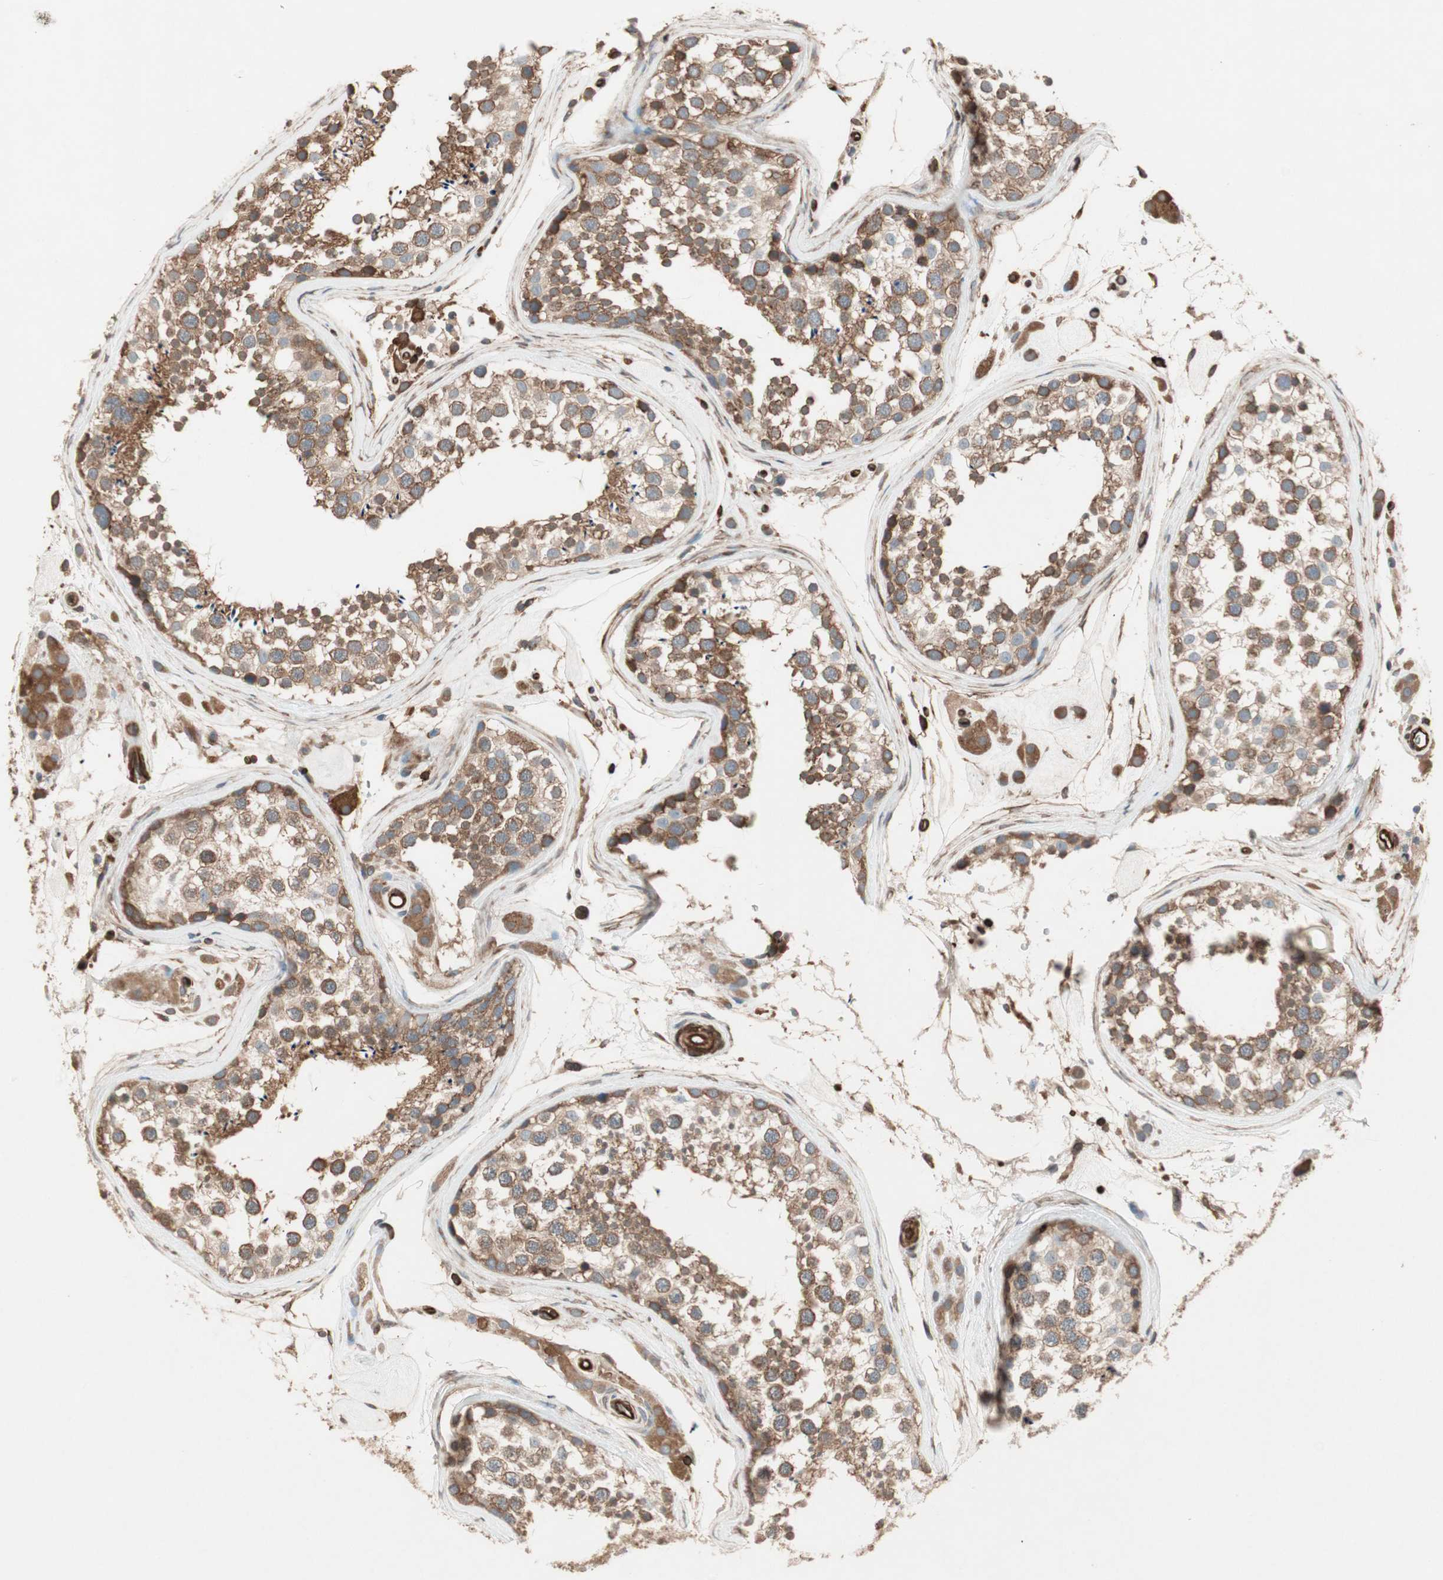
{"staining": {"intensity": "moderate", "quantity": ">75%", "location": "cytoplasmic/membranous"}, "tissue": "testis", "cell_type": "Cells in seminiferous ducts", "image_type": "normal", "snomed": [{"axis": "morphology", "description": "Normal tissue, NOS"}, {"axis": "topography", "description": "Testis"}], "caption": "Testis stained with a brown dye displays moderate cytoplasmic/membranous positive expression in approximately >75% of cells in seminiferous ducts.", "gene": "TCP11L1", "patient": {"sex": "male", "age": 46}}